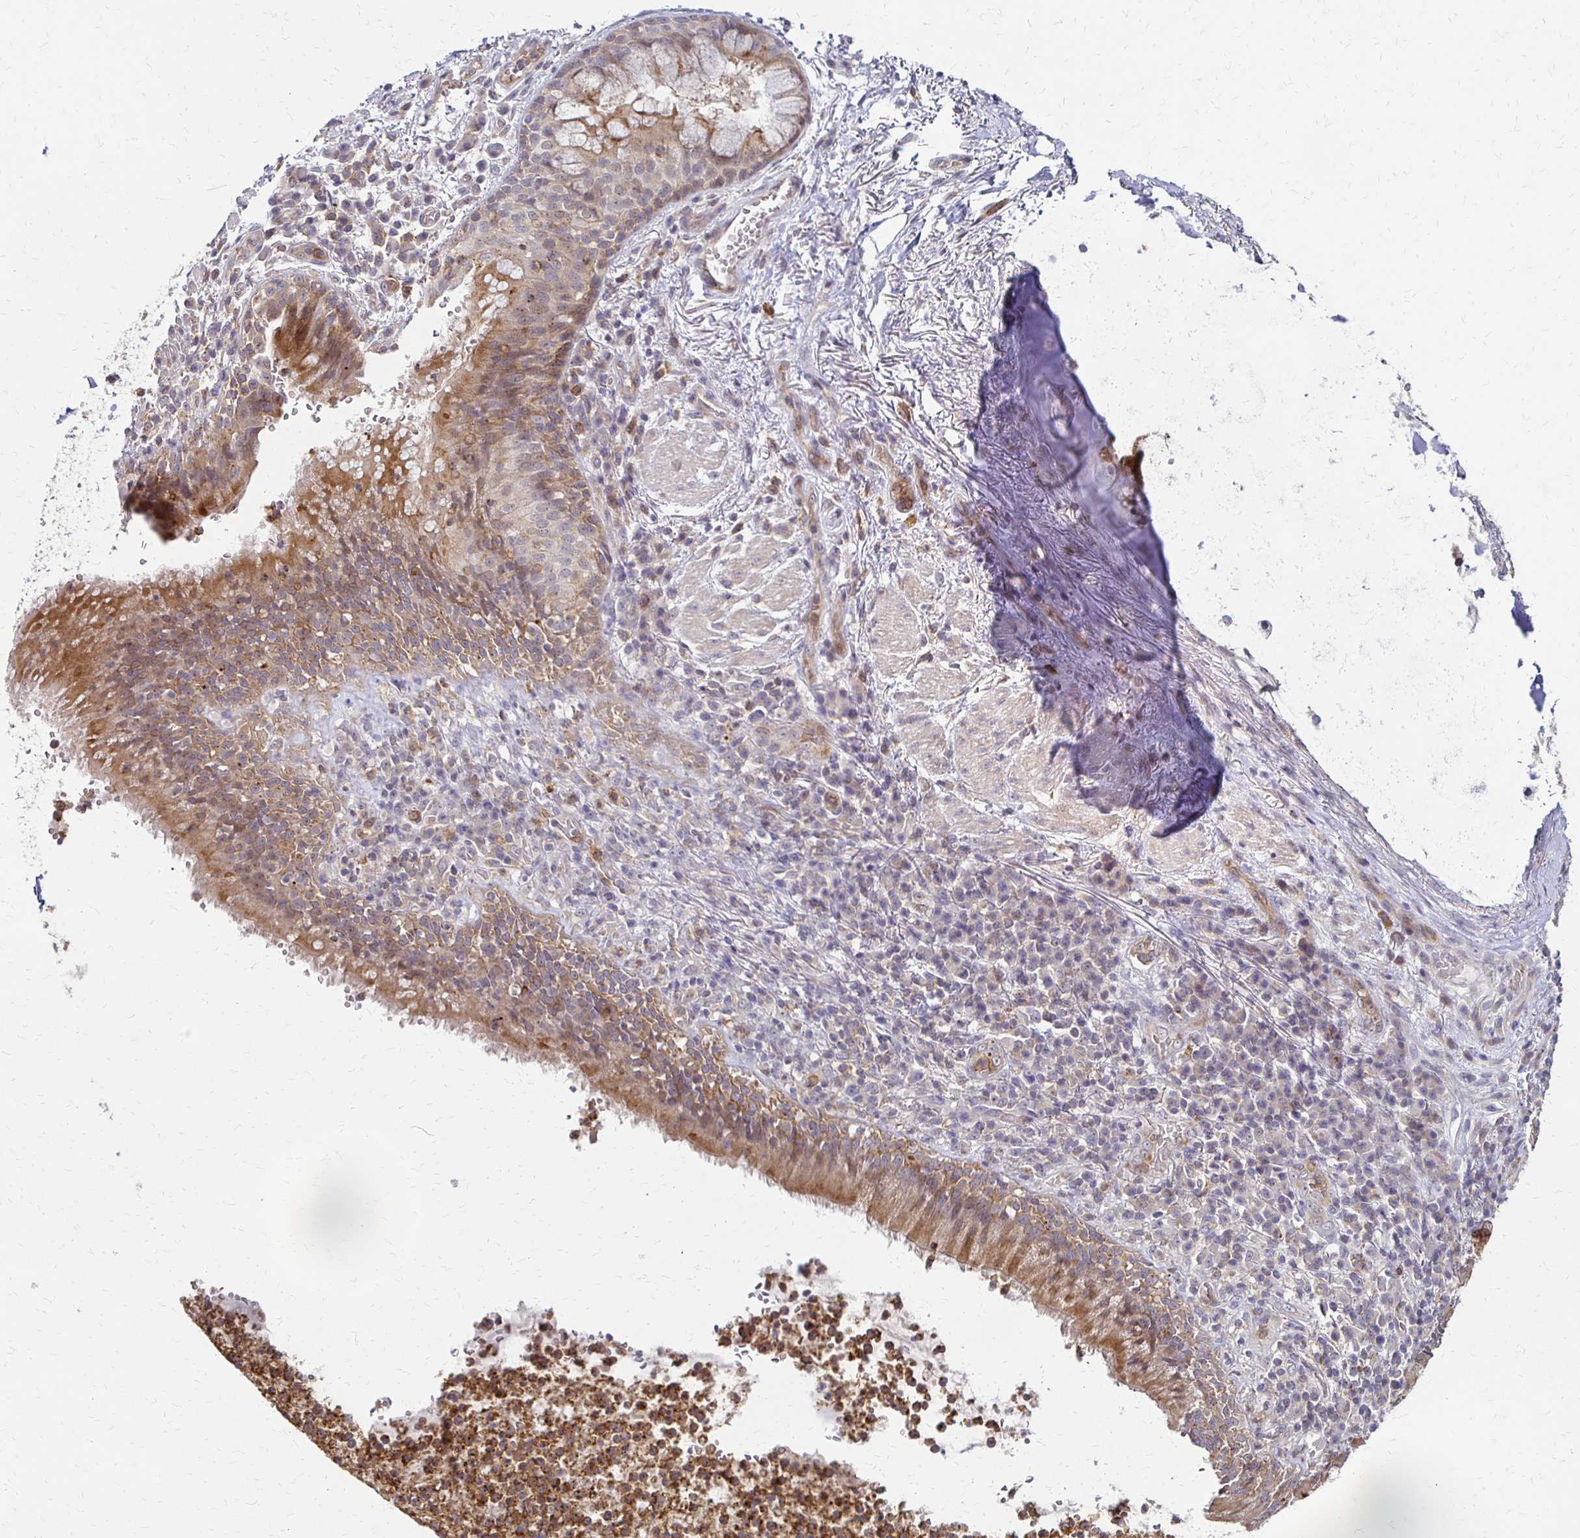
{"staining": {"intensity": "moderate", "quantity": ">75%", "location": "cytoplasmic/membranous"}, "tissue": "bronchus", "cell_type": "Respiratory epithelial cells", "image_type": "normal", "snomed": [{"axis": "morphology", "description": "Normal tissue, NOS"}, {"axis": "topography", "description": "Lymph node"}, {"axis": "topography", "description": "Bronchus"}], "caption": "DAB immunohistochemical staining of unremarkable bronchus shows moderate cytoplasmic/membranous protein expression in approximately >75% of respiratory epithelial cells. (DAB (3,3'-diaminobenzidine) IHC, brown staining for protein, blue staining for nuclei).", "gene": "SLC9A9", "patient": {"sex": "male", "age": 56}}